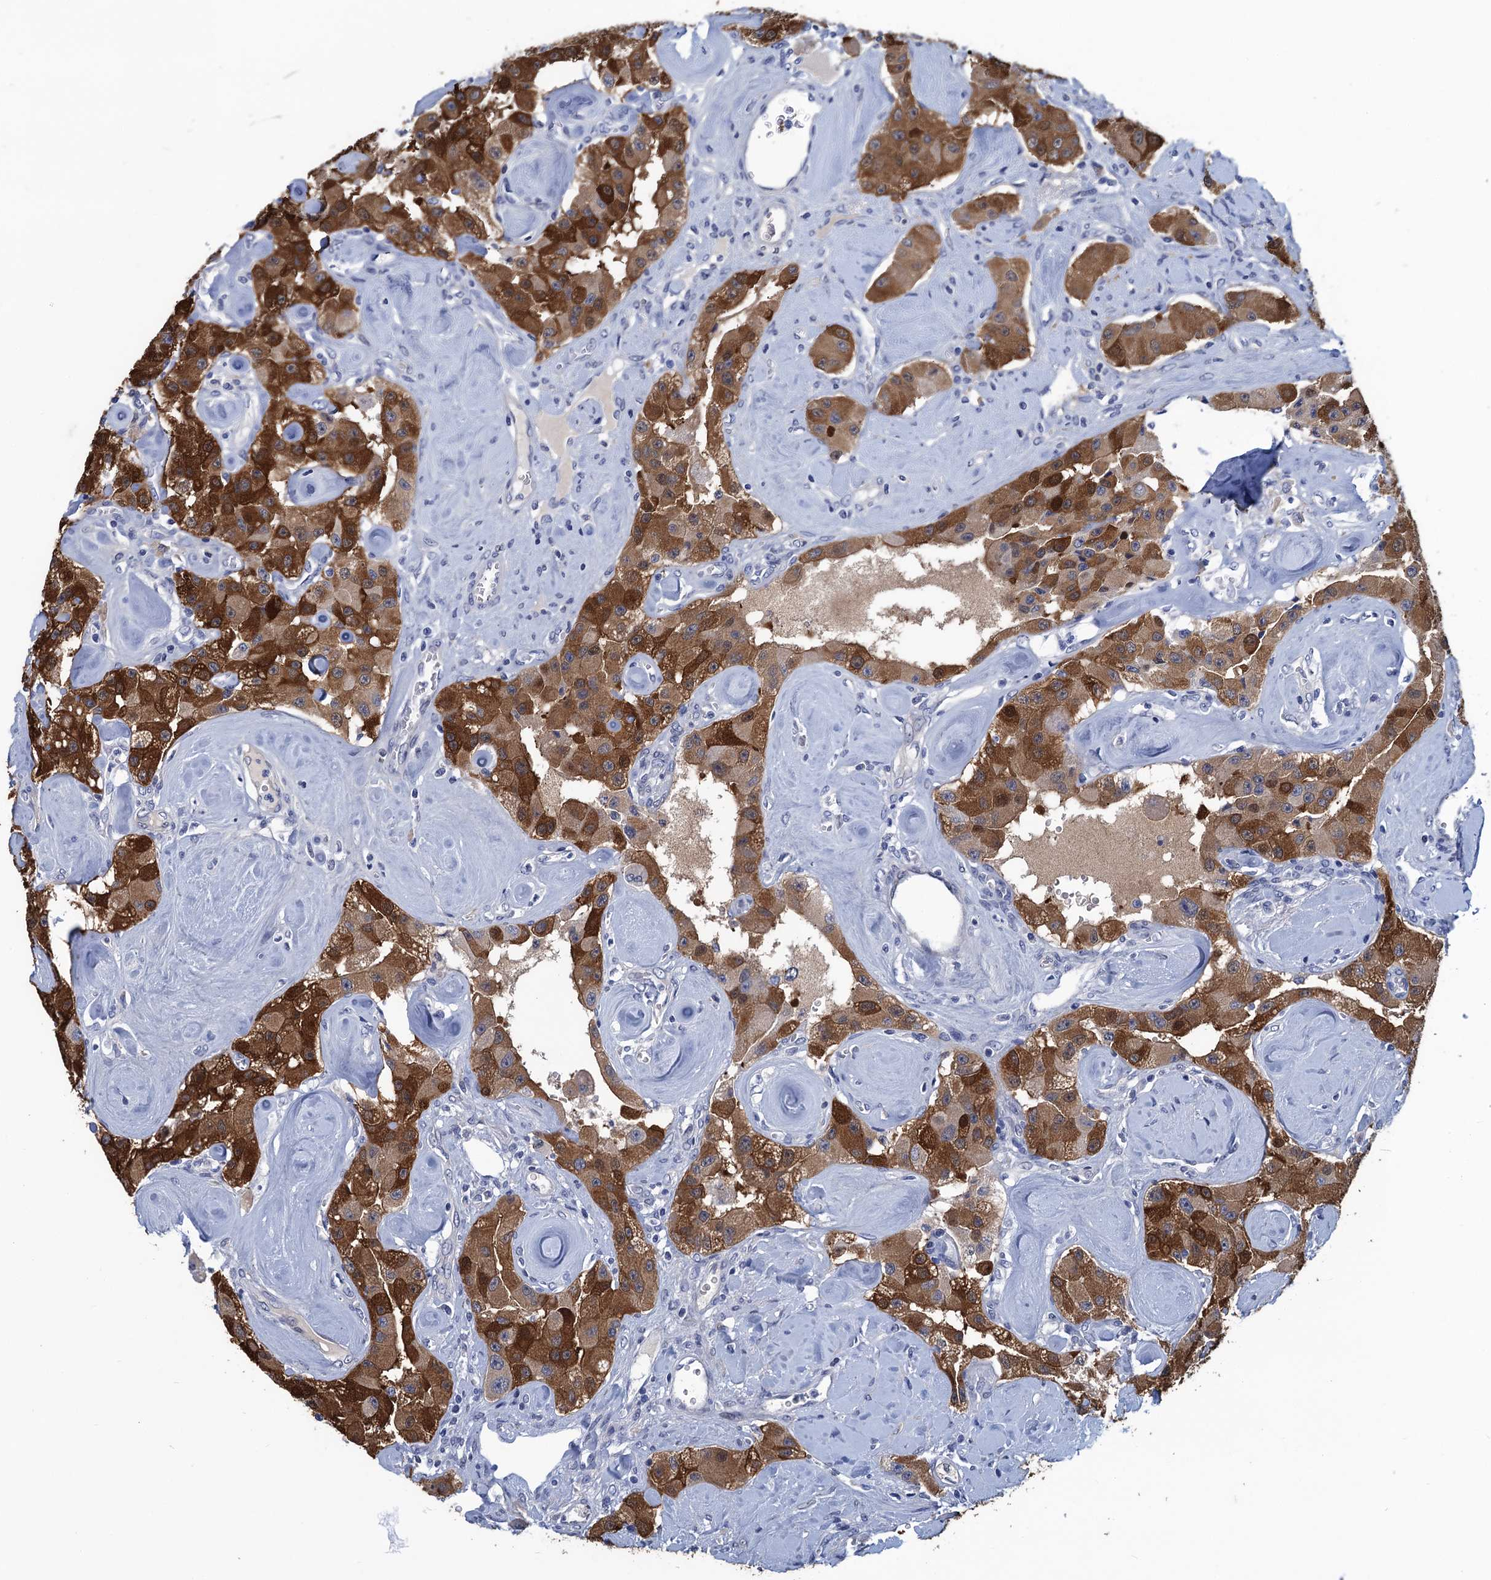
{"staining": {"intensity": "strong", "quantity": ">75%", "location": "cytoplasmic/membranous"}, "tissue": "carcinoid", "cell_type": "Tumor cells", "image_type": "cancer", "snomed": [{"axis": "morphology", "description": "Carcinoid, malignant, NOS"}, {"axis": "topography", "description": "Pancreas"}], "caption": "An image of malignant carcinoid stained for a protein demonstrates strong cytoplasmic/membranous brown staining in tumor cells. The staining is performed using DAB (3,3'-diaminobenzidine) brown chromogen to label protein expression. The nuclei are counter-stained blue using hematoxylin.", "gene": "GINS3", "patient": {"sex": "male", "age": 41}}